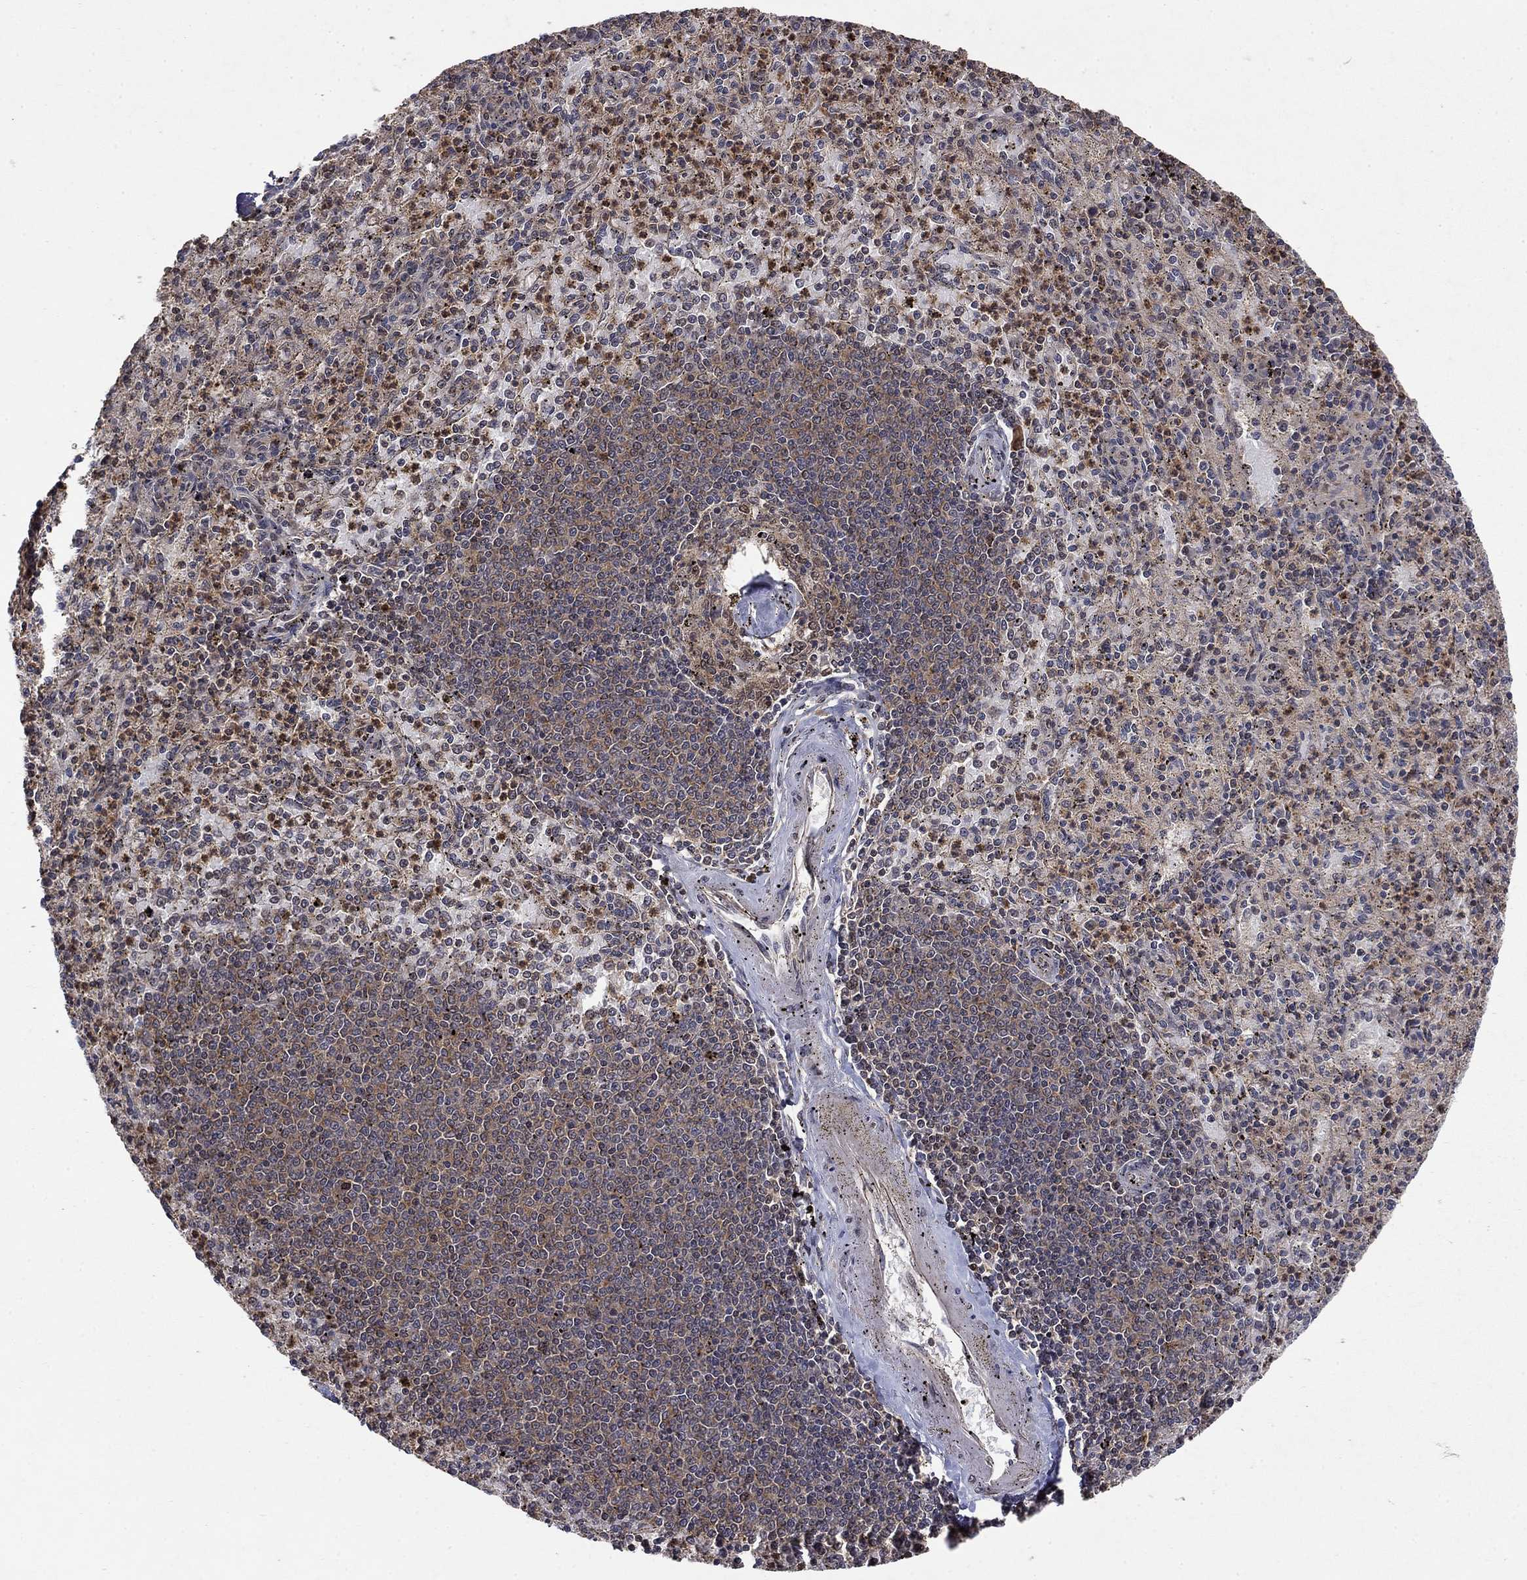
{"staining": {"intensity": "moderate", "quantity": "25%-75%", "location": "cytoplasmic/membranous,nuclear"}, "tissue": "spleen", "cell_type": "Cells in red pulp", "image_type": "normal", "snomed": [{"axis": "morphology", "description": "Normal tissue, NOS"}, {"axis": "topography", "description": "Spleen"}], "caption": "Cells in red pulp show moderate cytoplasmic/membranous,nuclear expression in approximately 25%-75% of cells in unremarkable spleen. The staining was performed using DAB (3,3'-diaminobenzidine) to visualize the protein expression in brown, while the nuclei were stained in blue with hematoxylin (Magnification: 20x).", "gene": "CCDC66", "patient": {"sex": "male", "age": 60}}